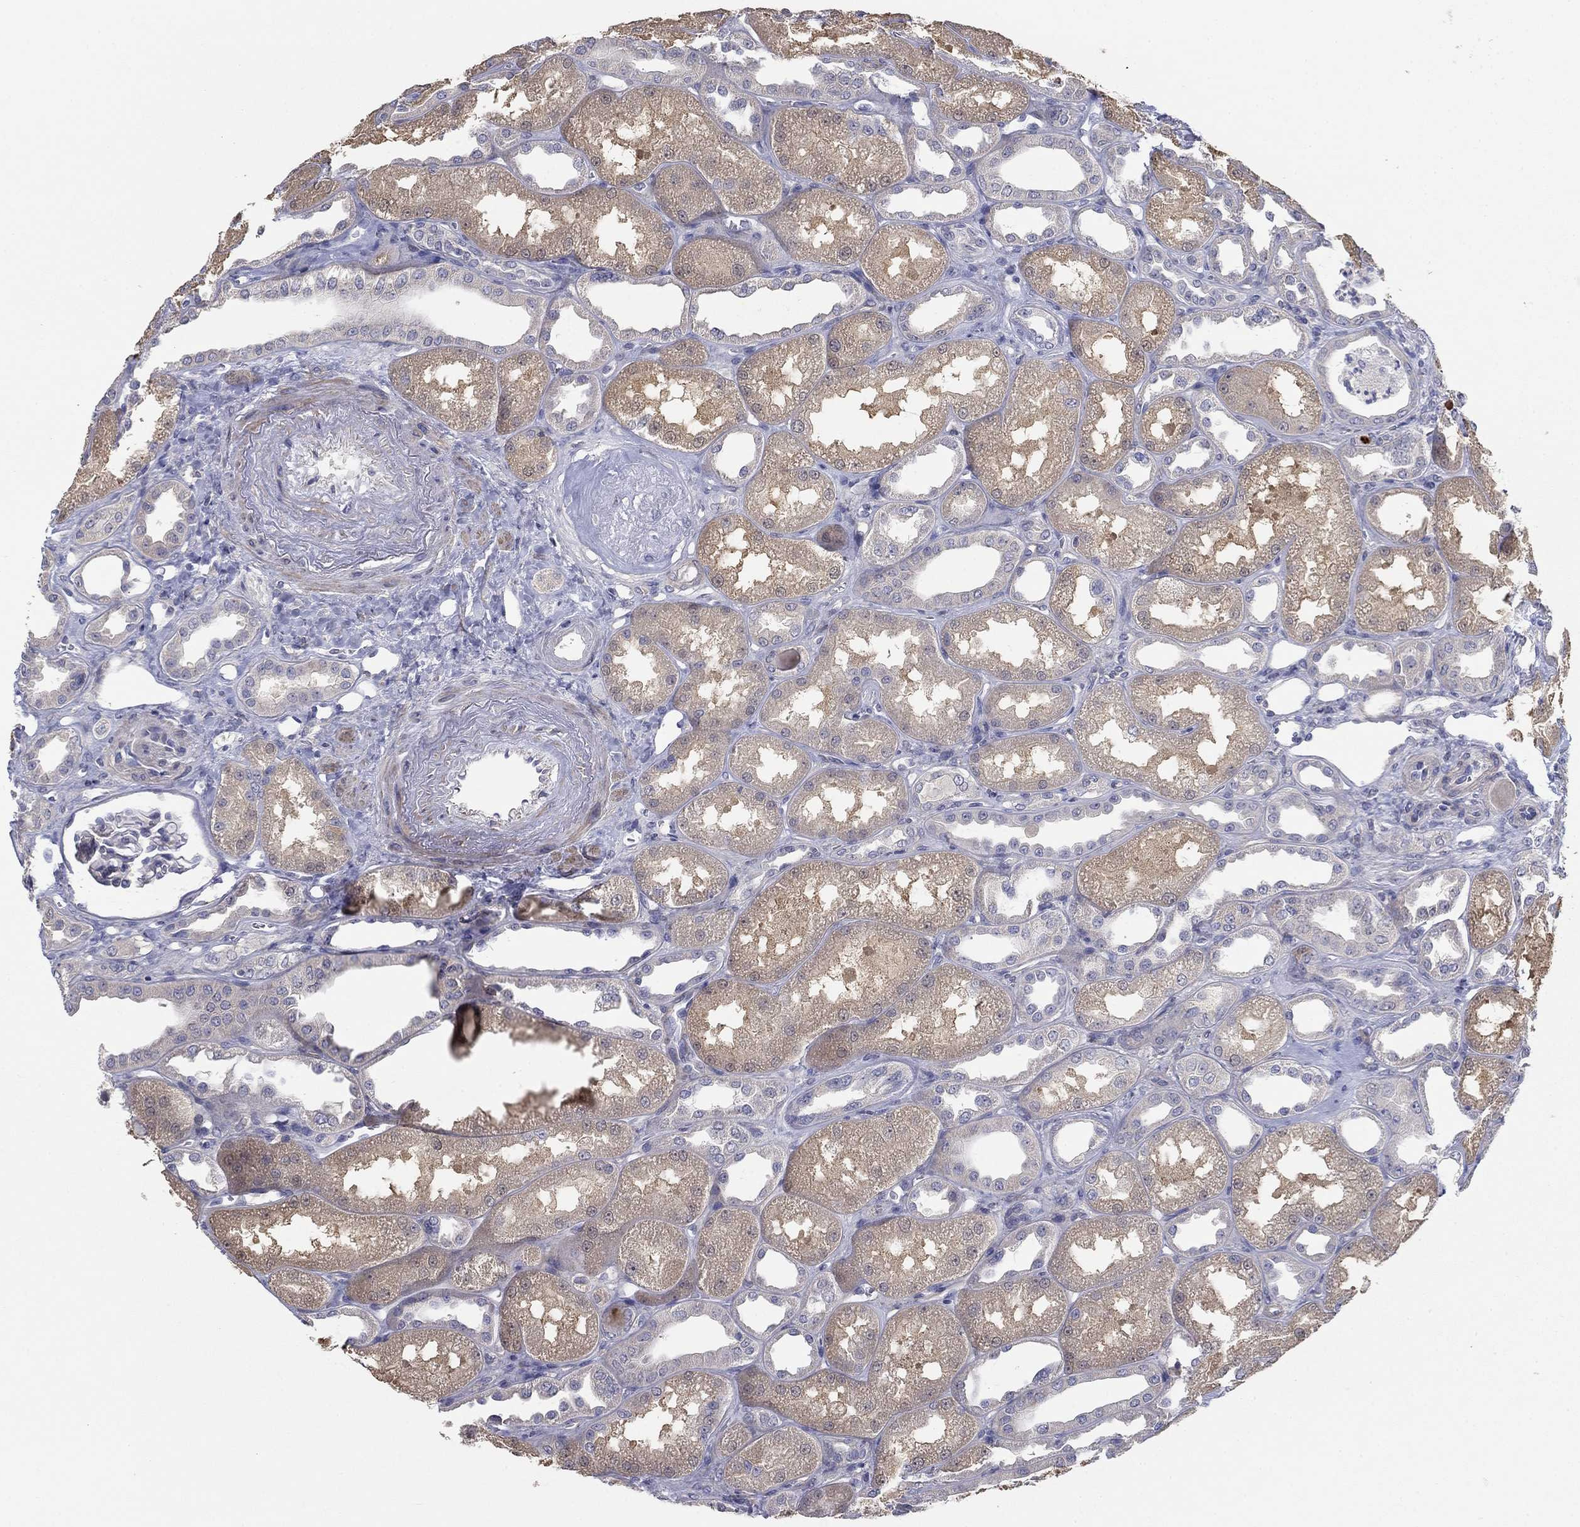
{"staining": {"intensity": "negative", "quantity": "none", "location": "none"}, "tissue": "kidney", "cell_type": "Cells in glomeruli", "image_type": "normal", "snomed": [{"axis": "morphology", "description": "Normal tissue, NOS"}, {"axis": "topography", "description": "Kidney"}], "caption": "The immunohistochemistry histopathology image has no significant expression in cells in glomeruli of kidney.", "gene": "GRK7", "patient": {"sex": "male", "age": 61}}